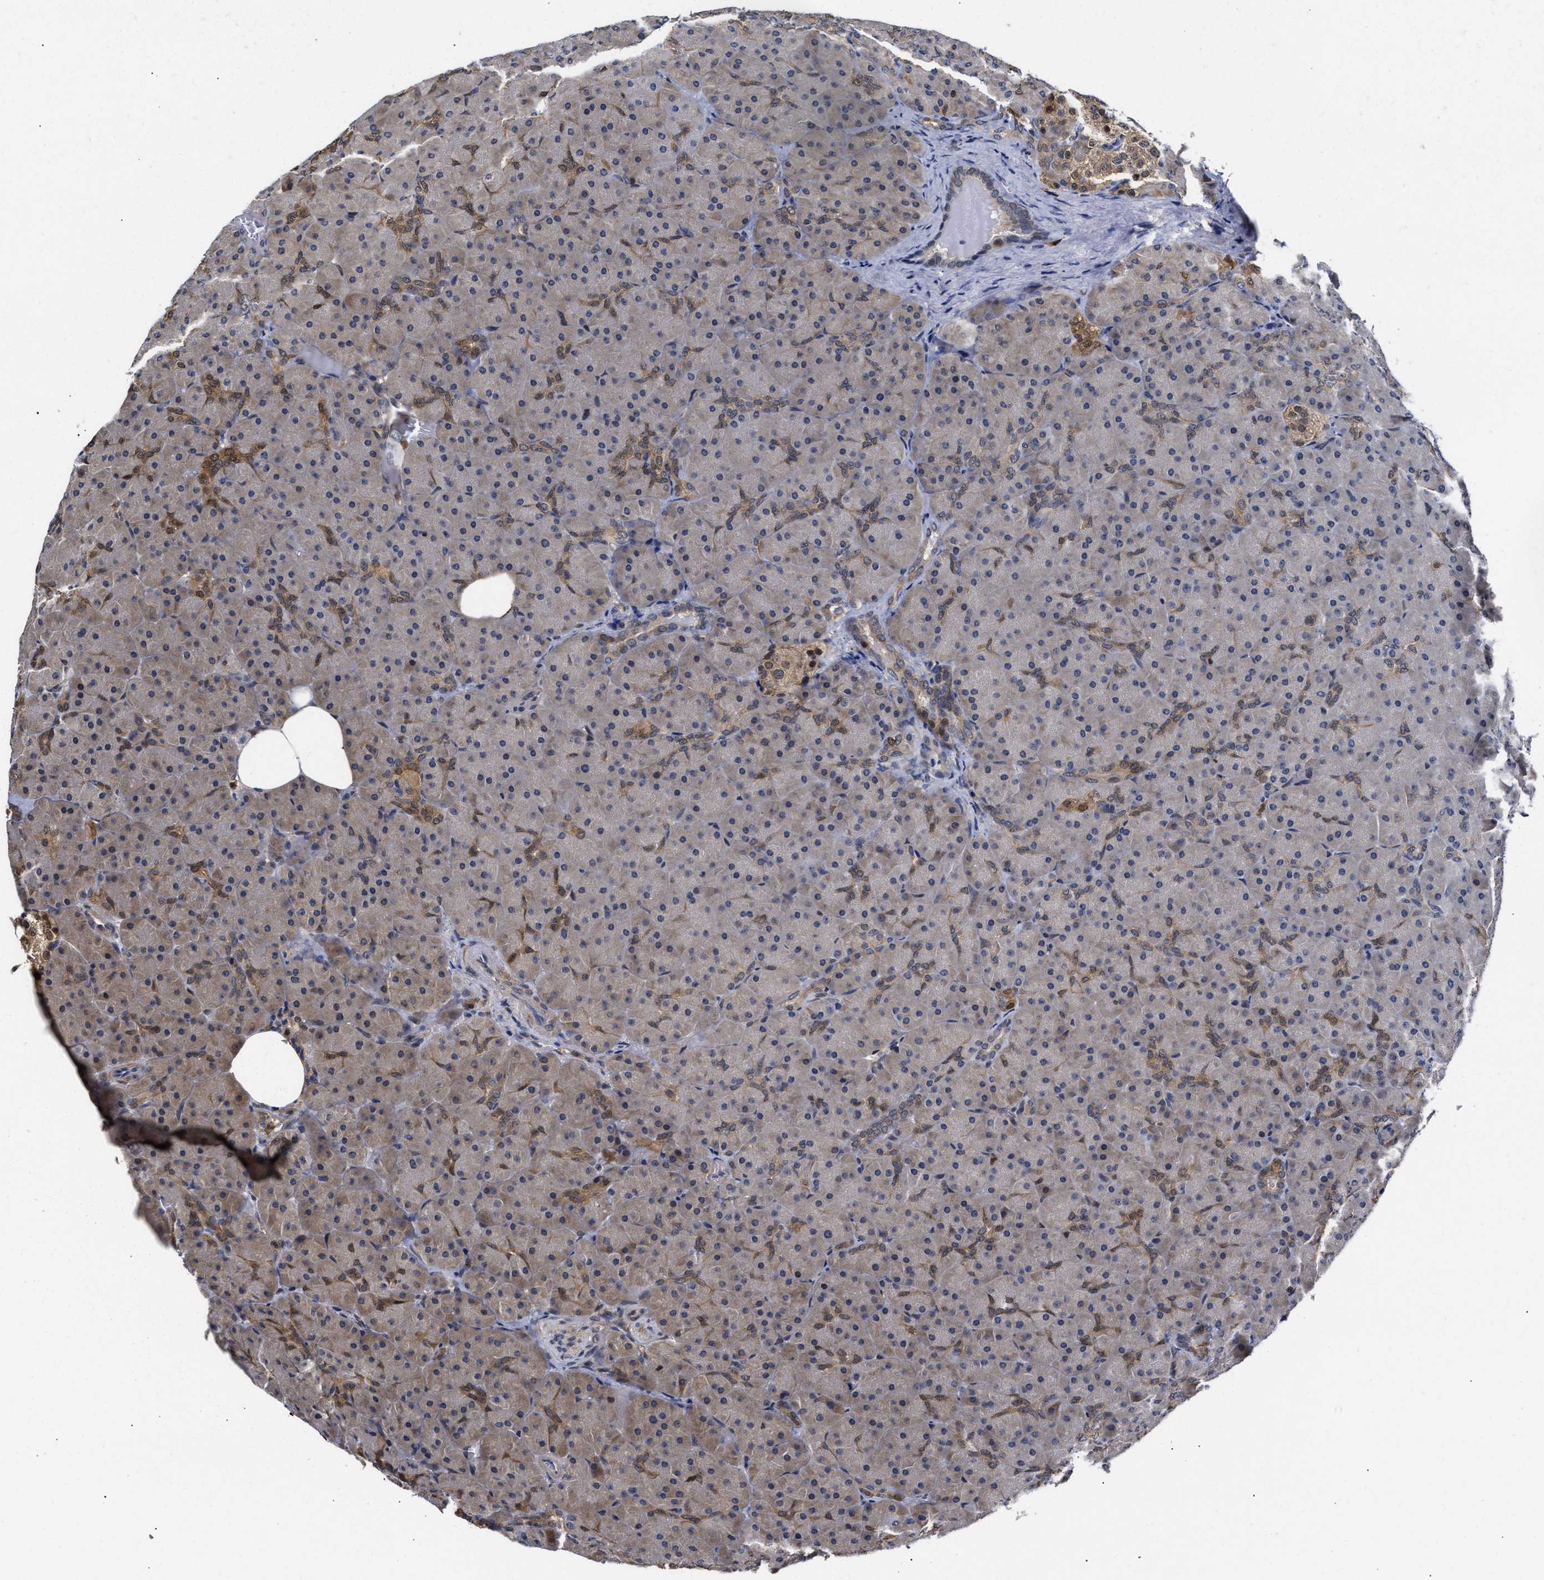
{"staining": {"intensity": "moderate", "quantity": "<25%", "location": "cytoplasmic/membranous"}, "tissue": "pancreas", "cell_type": "Exocrine glandular cells", "image_type": "normal", "snomed": [{"axis": "morphology", "description": "Normal tissue, NOS"}, {"axis": "topography", "description": "Pancreas"}], "caption": "Pancreas stained with a brown dye shows moderate cytoplasmic/membranous positive staining in about <25% of exocrine glandular cells.", "gene": "KLHDC1", "patient": {"sex": "male", "age": 66}}